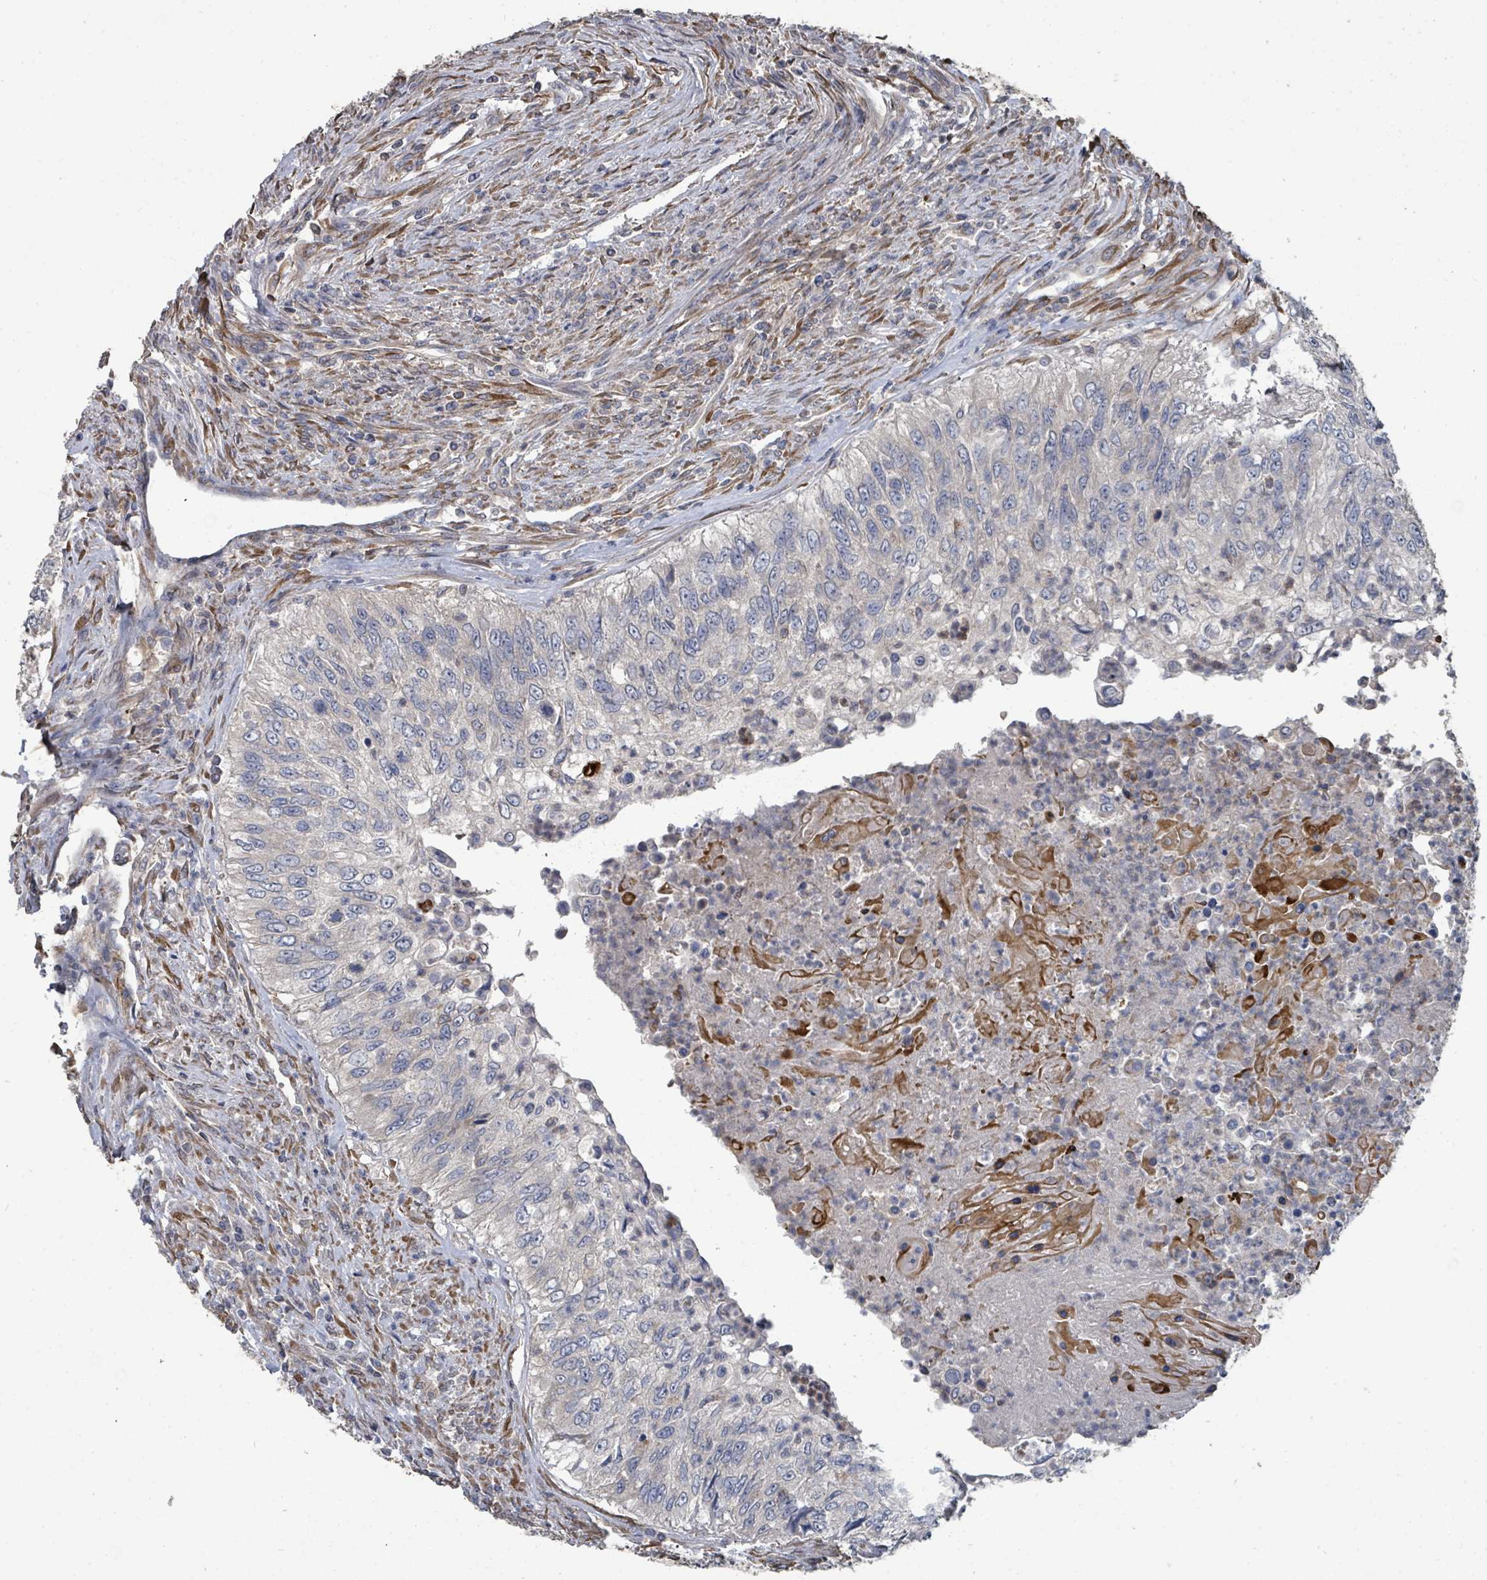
{"staining": {"intensity": "negative", "quantity": "none", "location": "none"}, "tissue": "urothelial cancer", "cell_type": "Tumor cells", "image_type": "cancer", "snomed": [{"axis": "morphology", "description": "Urothelial carcinoma, High grade"}, {"axis": "topography", "description": "Urinary bladder"}], "caption": "Human urothelial cancer stained for a protein using immunohistochemistry (IHC) exhibits no staining in tumor cells.", "gene": "SLC9A7", "patient": {"sex": "female", "age": 60}}